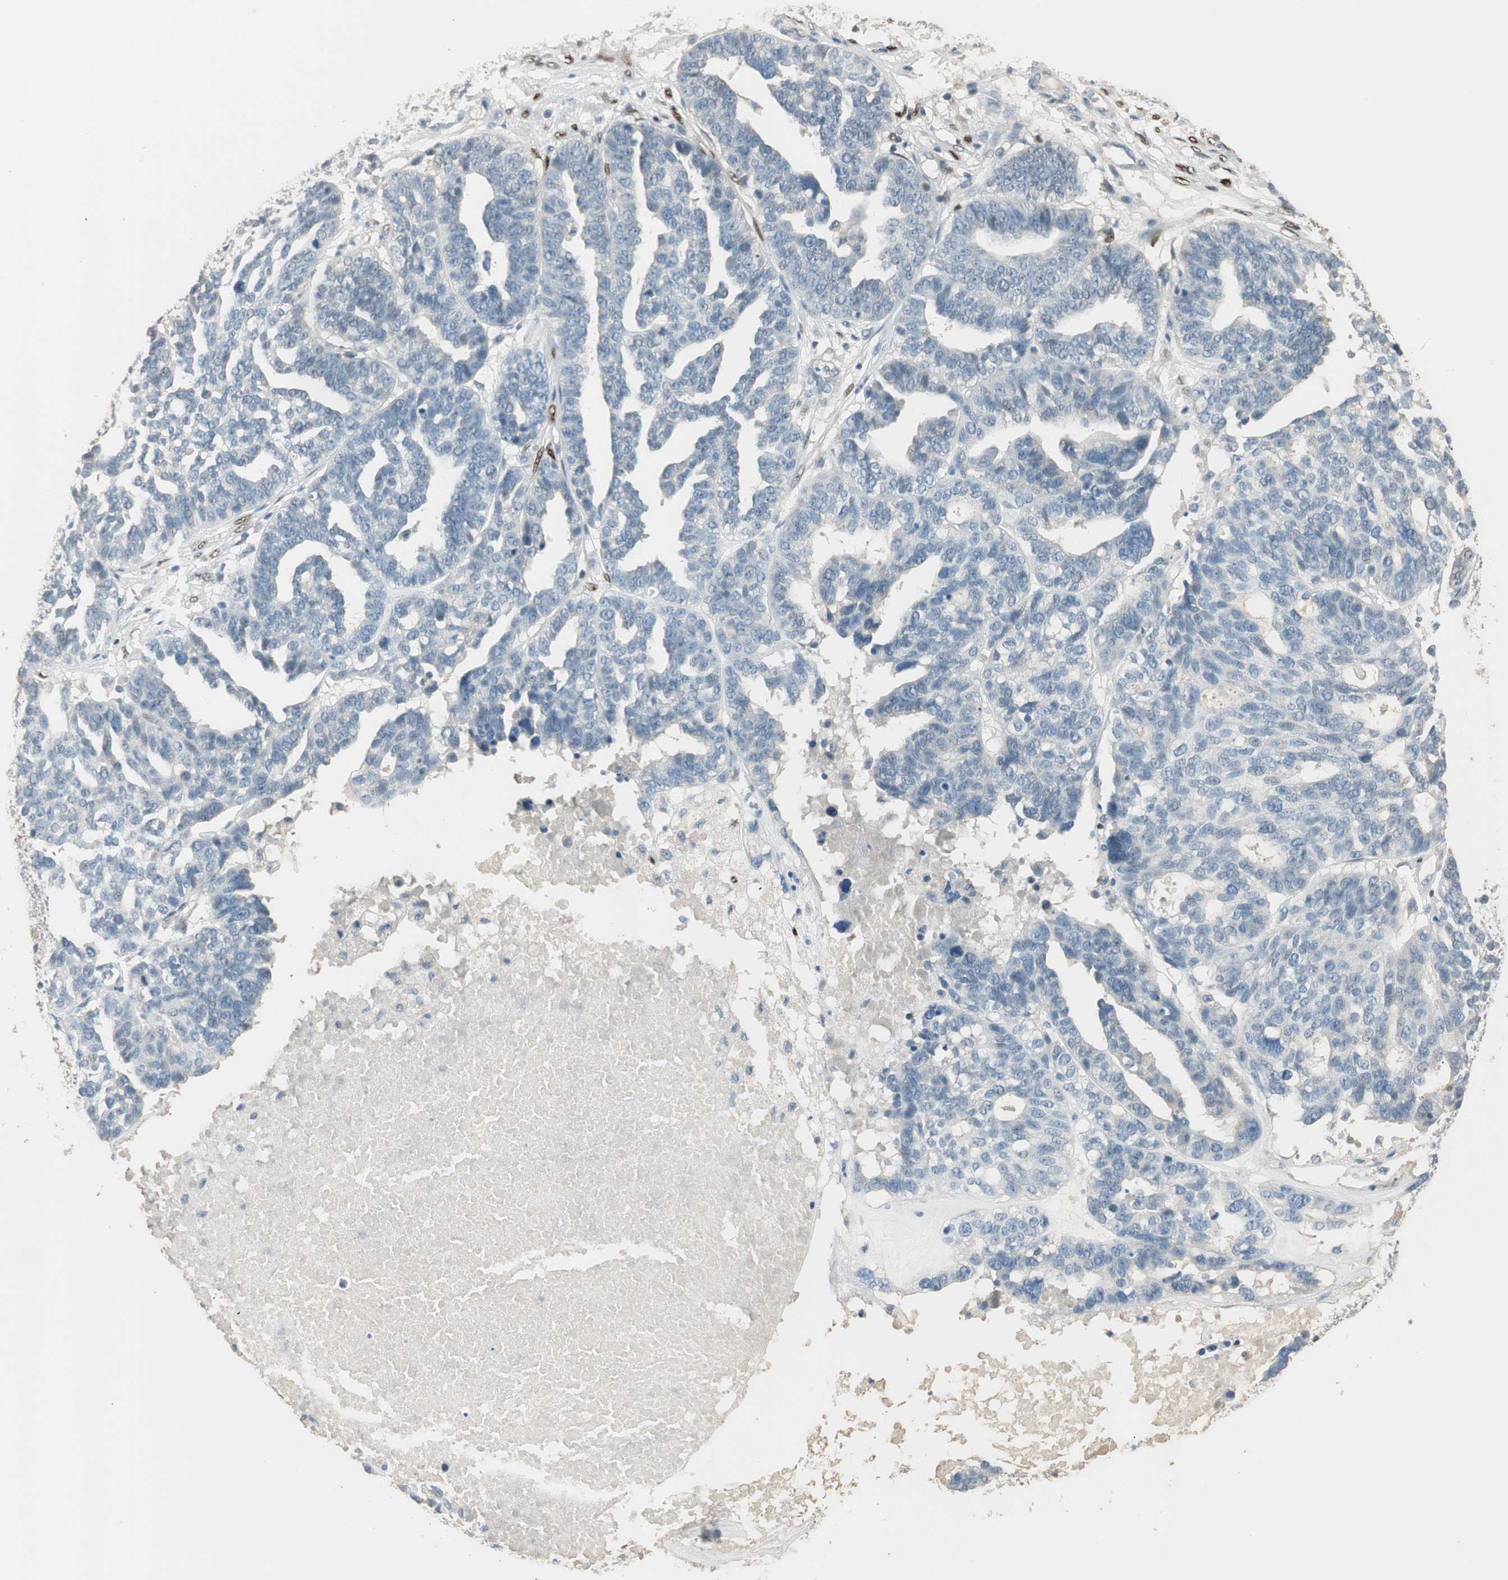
{"staining": {"intensity": "negative", "quantity": "none", "location": "none"}, "tissue": "ovarian cancer", "cell_type": "Tumor cells", "image_type": "cancer", "snomed": [{"axis": "morphology", "description": "Cystadenocarcinoma, serous, NOS"}, {"axis": "topography", "description": "Ovary"}], "caption": "This is an immunohistochemistry (IHC) histopathology image of human serous cystadenocarcinoma (ovarian). There is no positivity in tumor cells.", "gene": "RUNX2", "patient": {"sex": "female", "age": 59}}